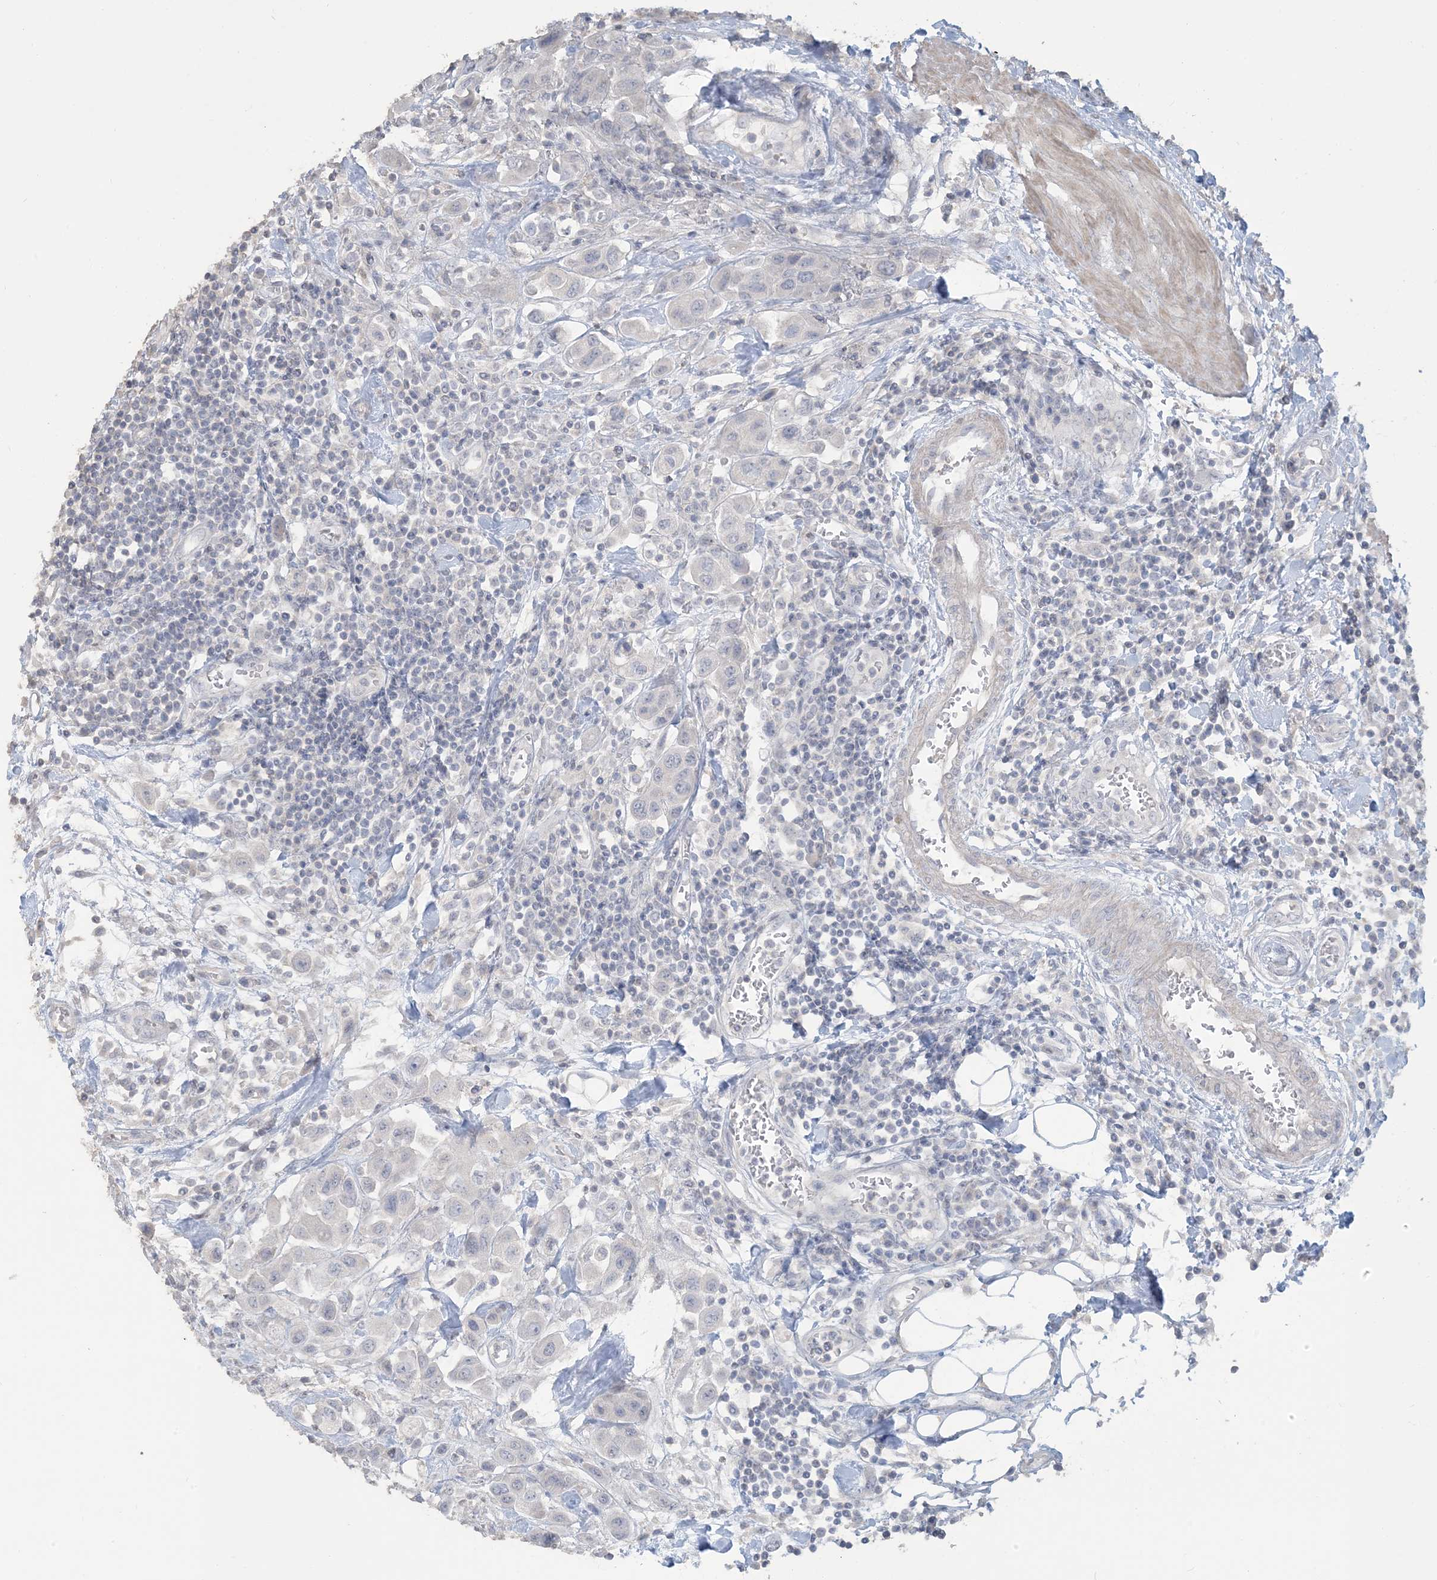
{"staining": {"intensity": "negative", "quantity": "none", "location": "none"}, "tissue": "urothelial cancer", "cell_type": "Tumor cells", "image_type": "cancer", "snomed": [{"axis": "morphology", "description": "Urothelial carcinoma, High grade"}, {"axis": "topography", "description": "Urinary bladder"}], "caption": "Tumor cells show no significant protein expression in urothelial cancer.", "gene": "NPHS2", "patient": {"sex": "male", "age": 50}}